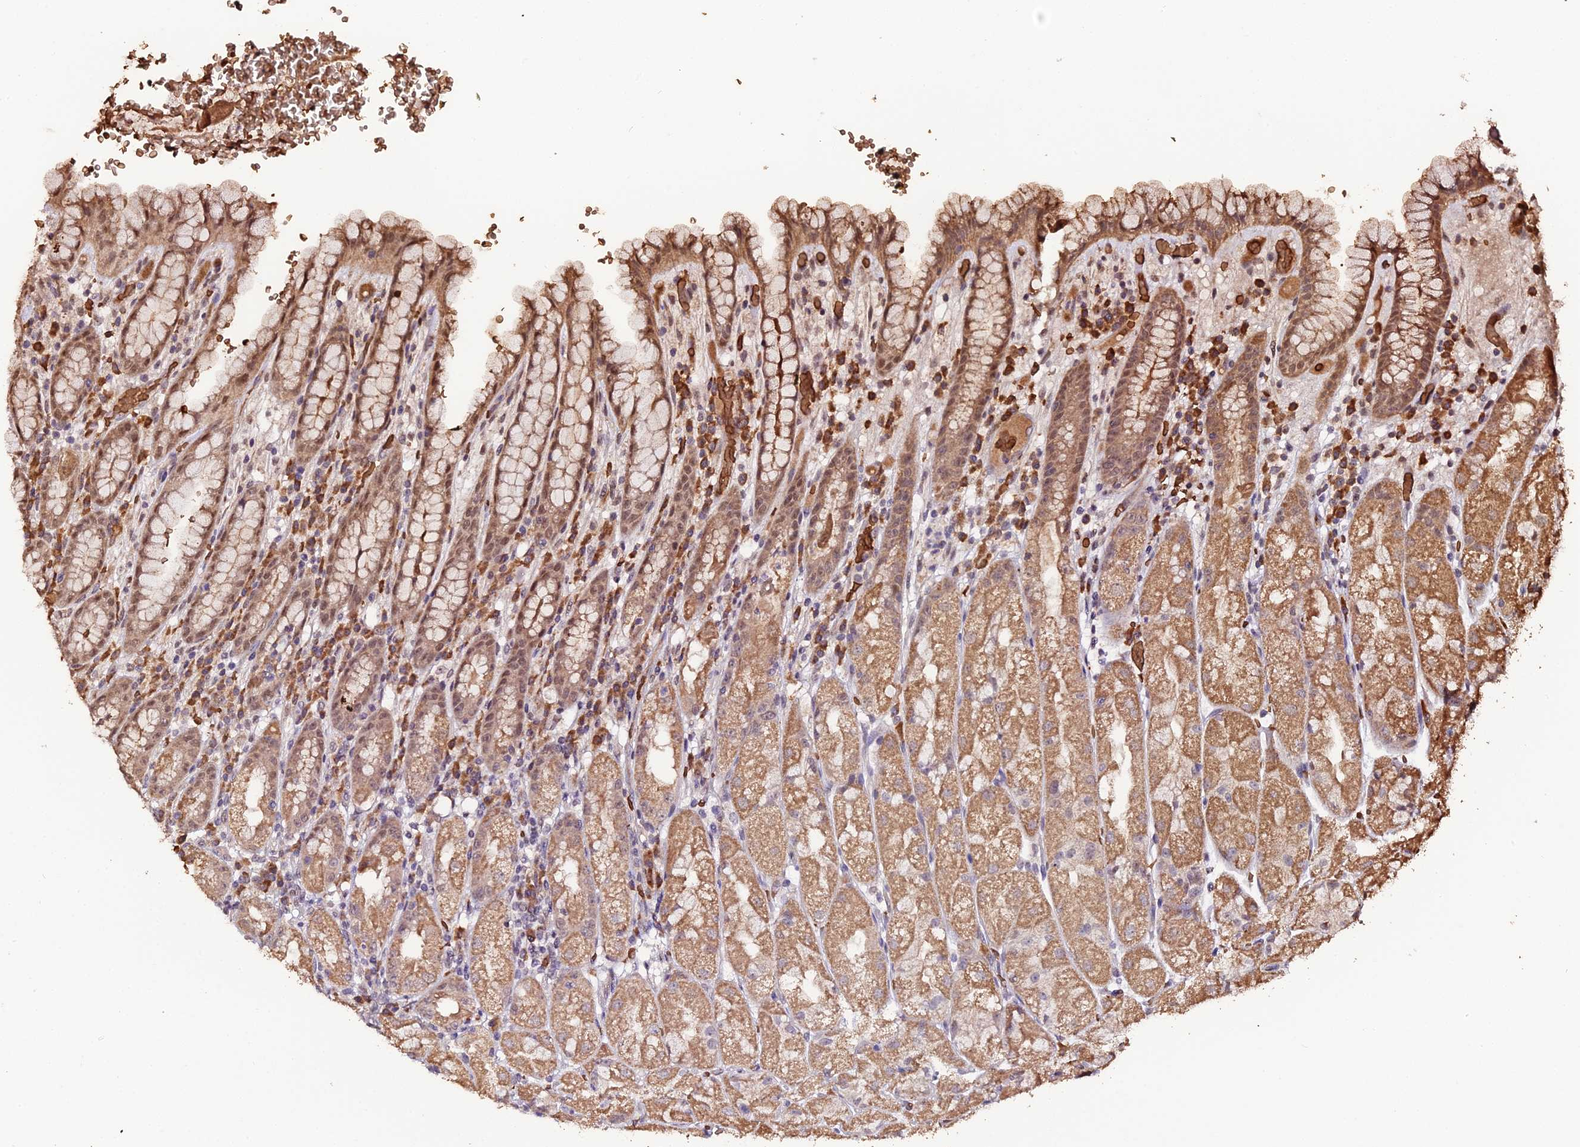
{"staining": {"intensity": "moderate", "quantity": ">75%", "location": "cytoplasmic/membranous,nuclear"}, "tissue": "stomach", "cell_type": "Glandular cells", "image_type": "normal", "snomed": [{"axis": "morphology", "description": "Normal tissue, NOS"}, {"axis": "topography", "description": "Stomach, upper"}], "caption": "A medium amount of moderate cytoplasmic/membranous,nuclear staining is appreciated in about >75% of glandular cells in benign stomach.", "gene": "ZDBF2", "patient": {"sex": "male", "age": 52}}